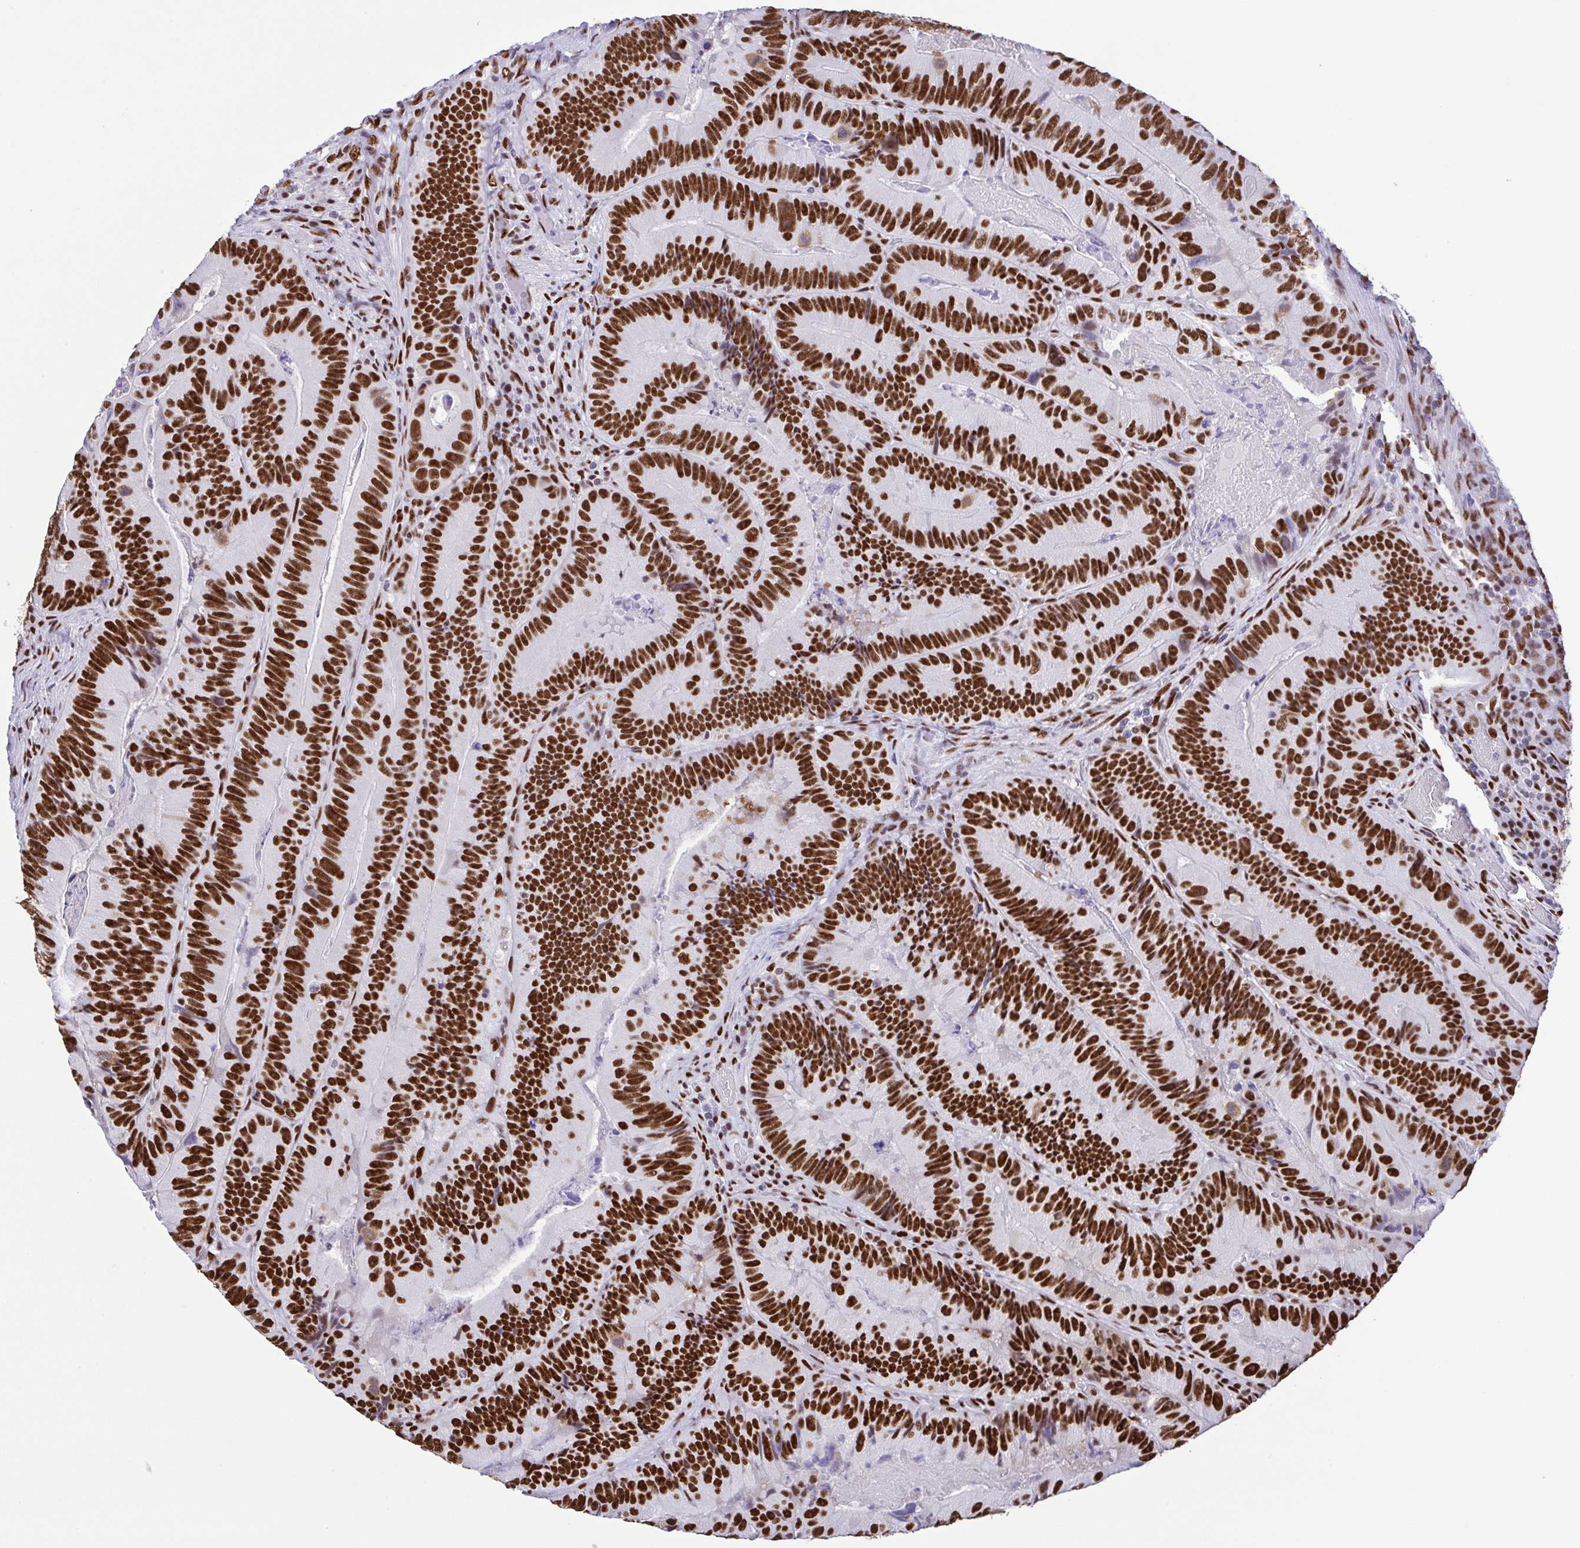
{"staining": {"intensity": "strong", "quantity": ">75%", "location": "nuclear"}, "tissue": "colorectal cancer", "cell_type": "Tumor cells", "image_type": "cancer", "snomed": [{"axis": "morphology", "description": "Adenocarcinoma, NOS"}, {"axis": "topography", "description": "Colon"}], "caption": "Brown immunohistochemical staining in colorectal adenocarcinoma demonstrates strong nuclear staining in approximately >75% of tumor cells. (DAB = brown stain, brightfield microscopy at high magnification).", "gene": "TRIM28", "patient": {"sex": "female", "age": 86}}